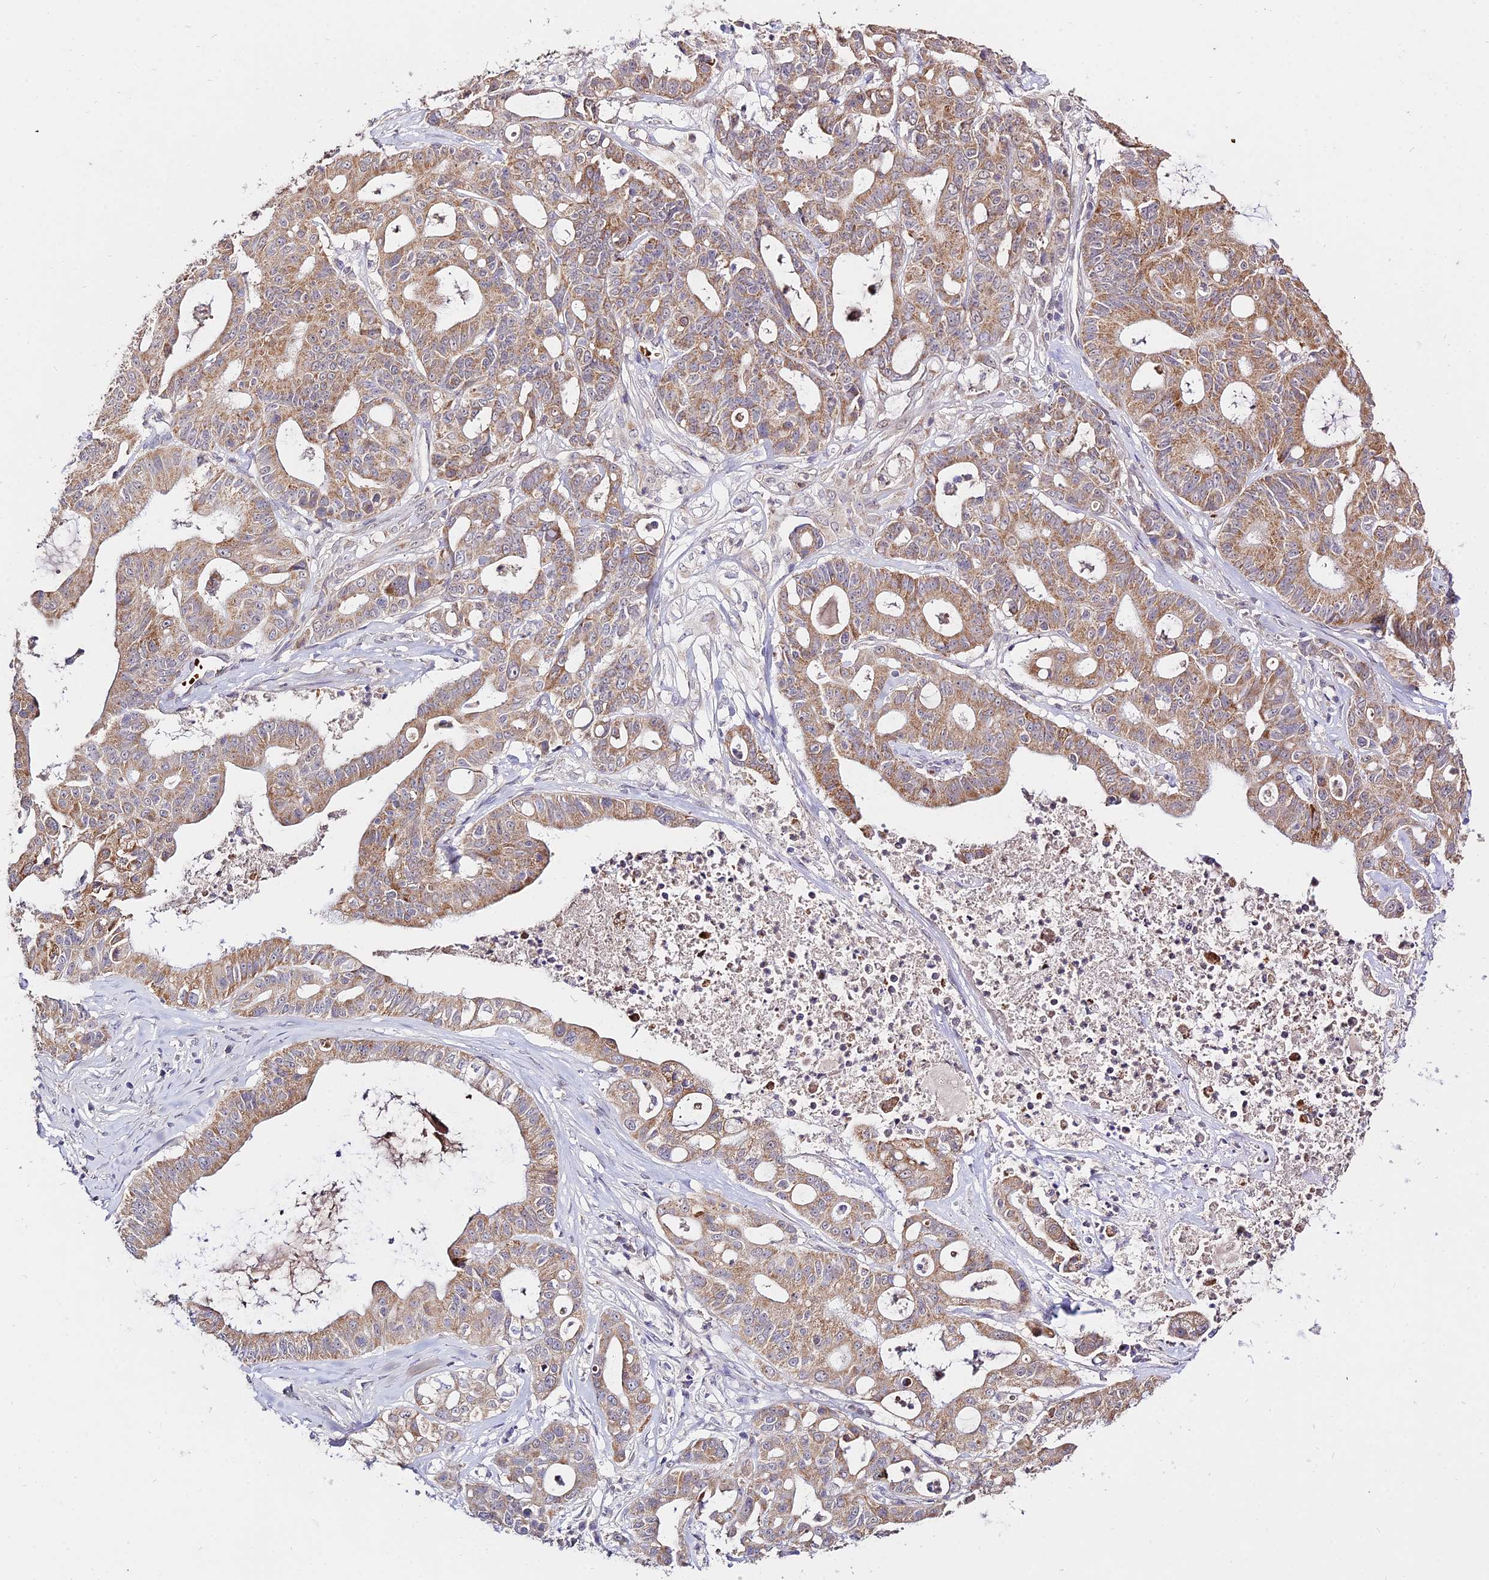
{"staining": {"intensity": "moderate", "quantity": ">75%", "location": "cytoplasmic/membranous"}, "tissue": "ovarian cancer", "cell_type": "Tumor cells", "image_type": "cancer", "snomed": [{"axis": "morphology", "description": "Cystadenocarcinoma, mucinous, NOS"}, {"axis": "topography", "description": "Ovary"}], "caption": "The micrograph exhibits staining of ovarian cancer (mucinous cystadenocarcinoma), revealing moderate cytoplasmic/membranous protein expression (brown color) within tumor cells. (DAB IHC with brightfield microscopy, high magnification).", "gene": "WDR5B", "patient": {"sex": "female", "age": 70}}